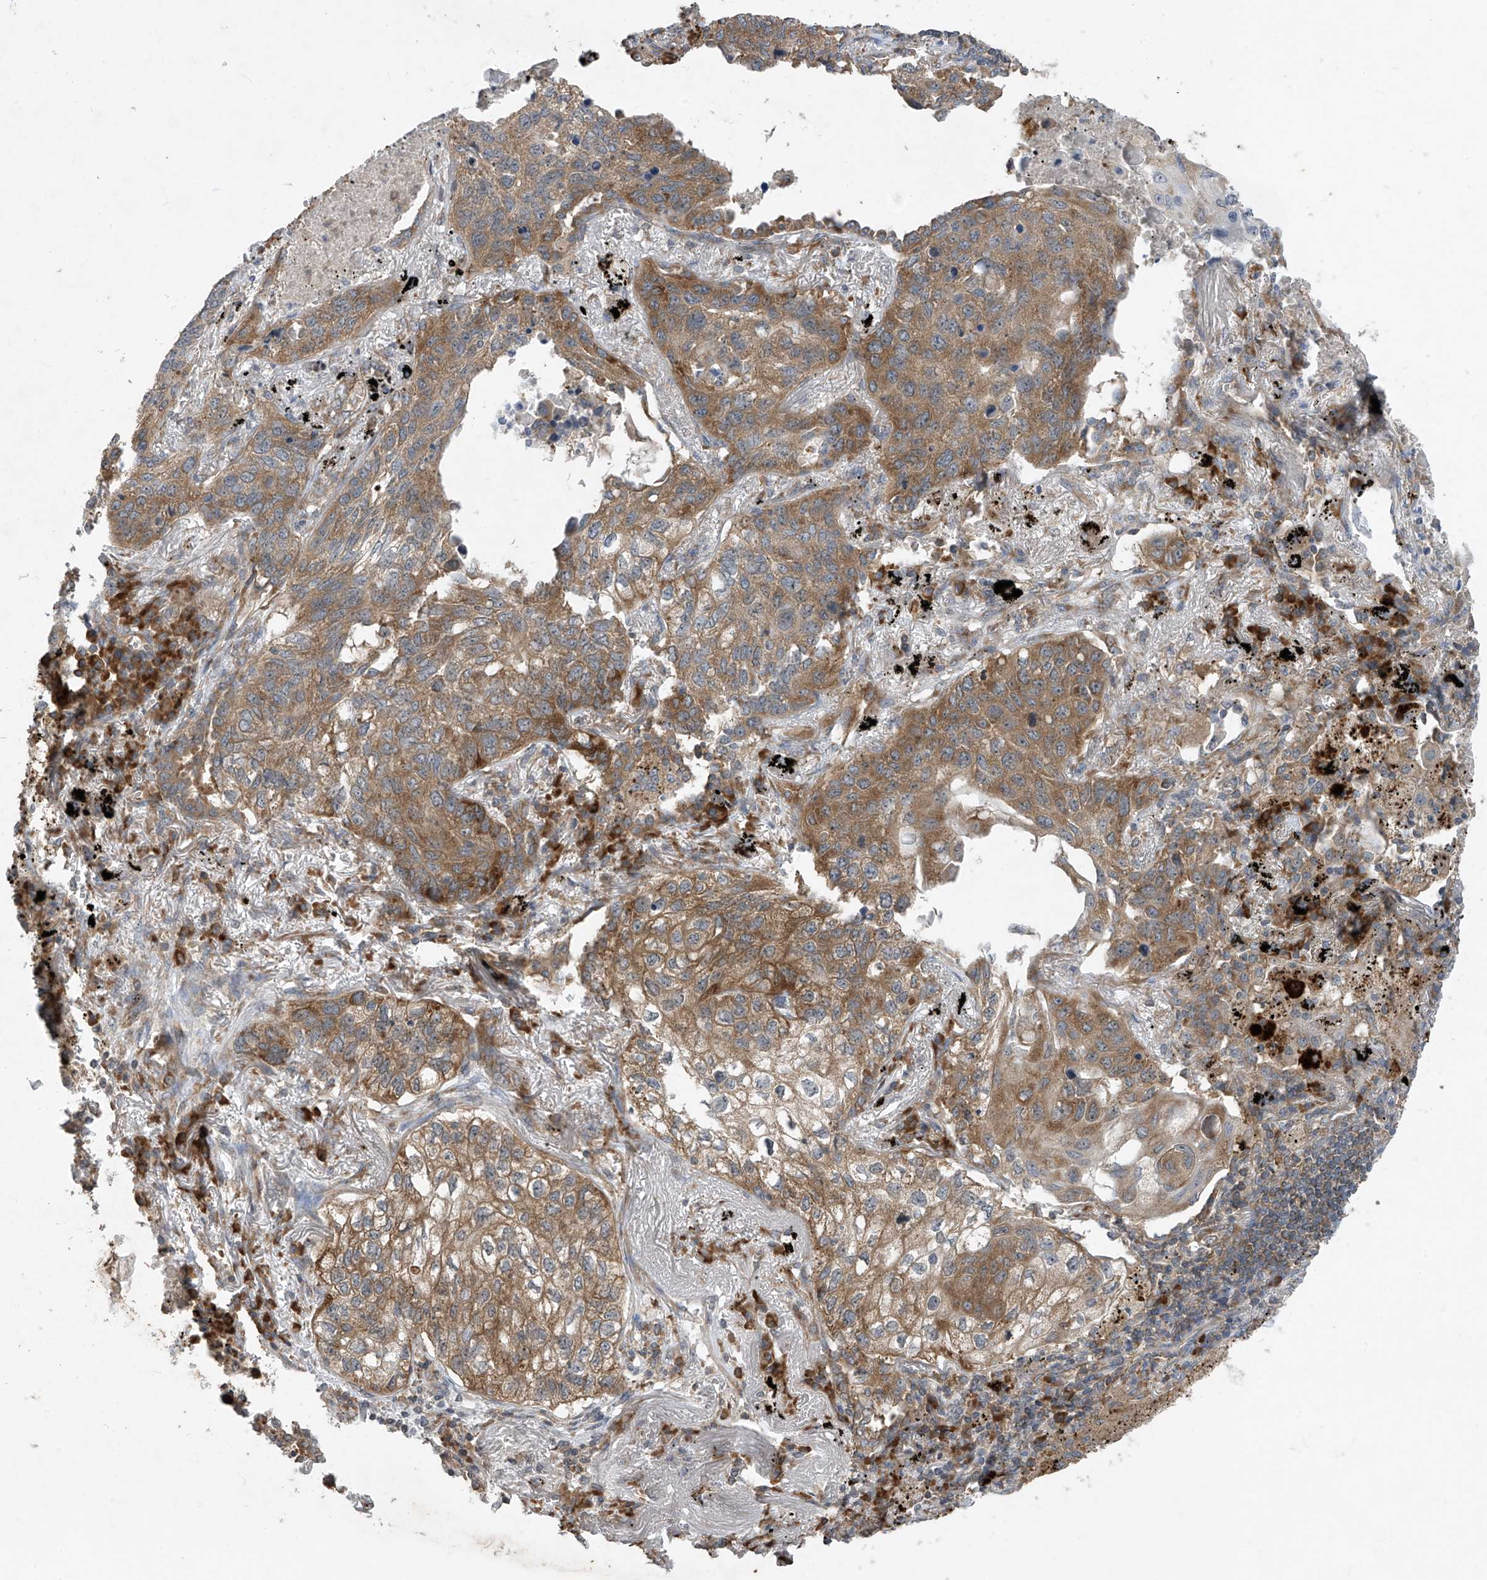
{"staining": {"intensity": "moderate", "quantity": ">75%", "location": "cytoplasmic/membranous"}, "tissue": "lung cancer", "cell_type": "Tumor cells", "image_type": "cancer", "snomed": [{"axis": "morphology", "description": "Squamous cell carcinoma, NOS"}, {"axis": "topography", "description": "Lung"}], "caption": "Lung squamous cell carcinoma stained for a protein exhibits moderate cytoplasmic/membranous positivity in tumor cells.", "gene": "RPL34", "patient": {"sex": "female", "age": 63}}